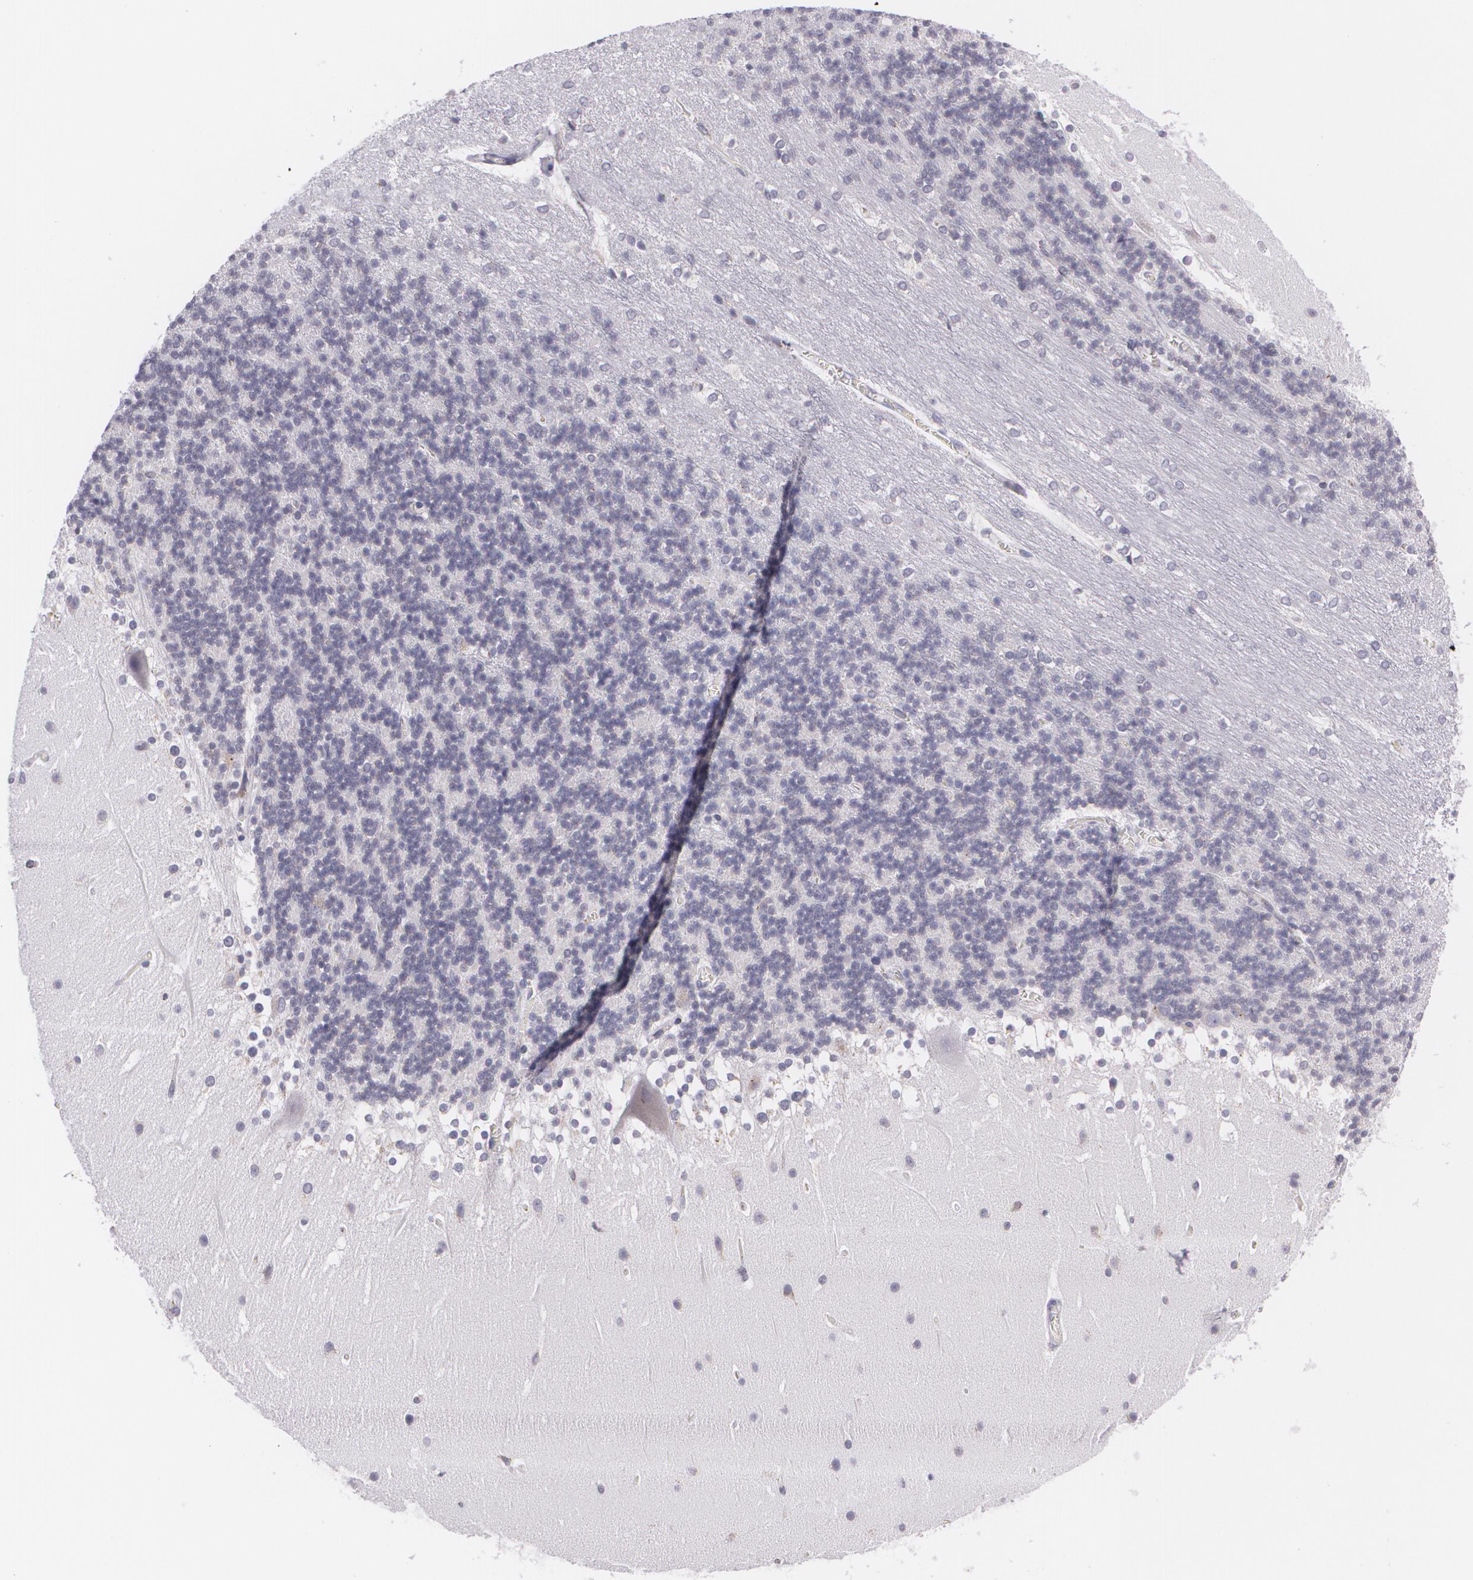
{"staining": {"intensity": "negative", "quantity": "none", "location": "none"}, "tissue": "cerebellum", "cell_type": "Cells in granular layer", "image_type": "normal", "snomed": [{"axis": "morphology", "description": "Normal tissue, NOS"}, {"axis": "topography", "description": "Cerebellum"}], "caption": "The histopathology image exhibits no significant positivity in cells in granular layer of cerebellum.", "gene": "CILK1", "patient": {"sex": "female", "age": 19}}